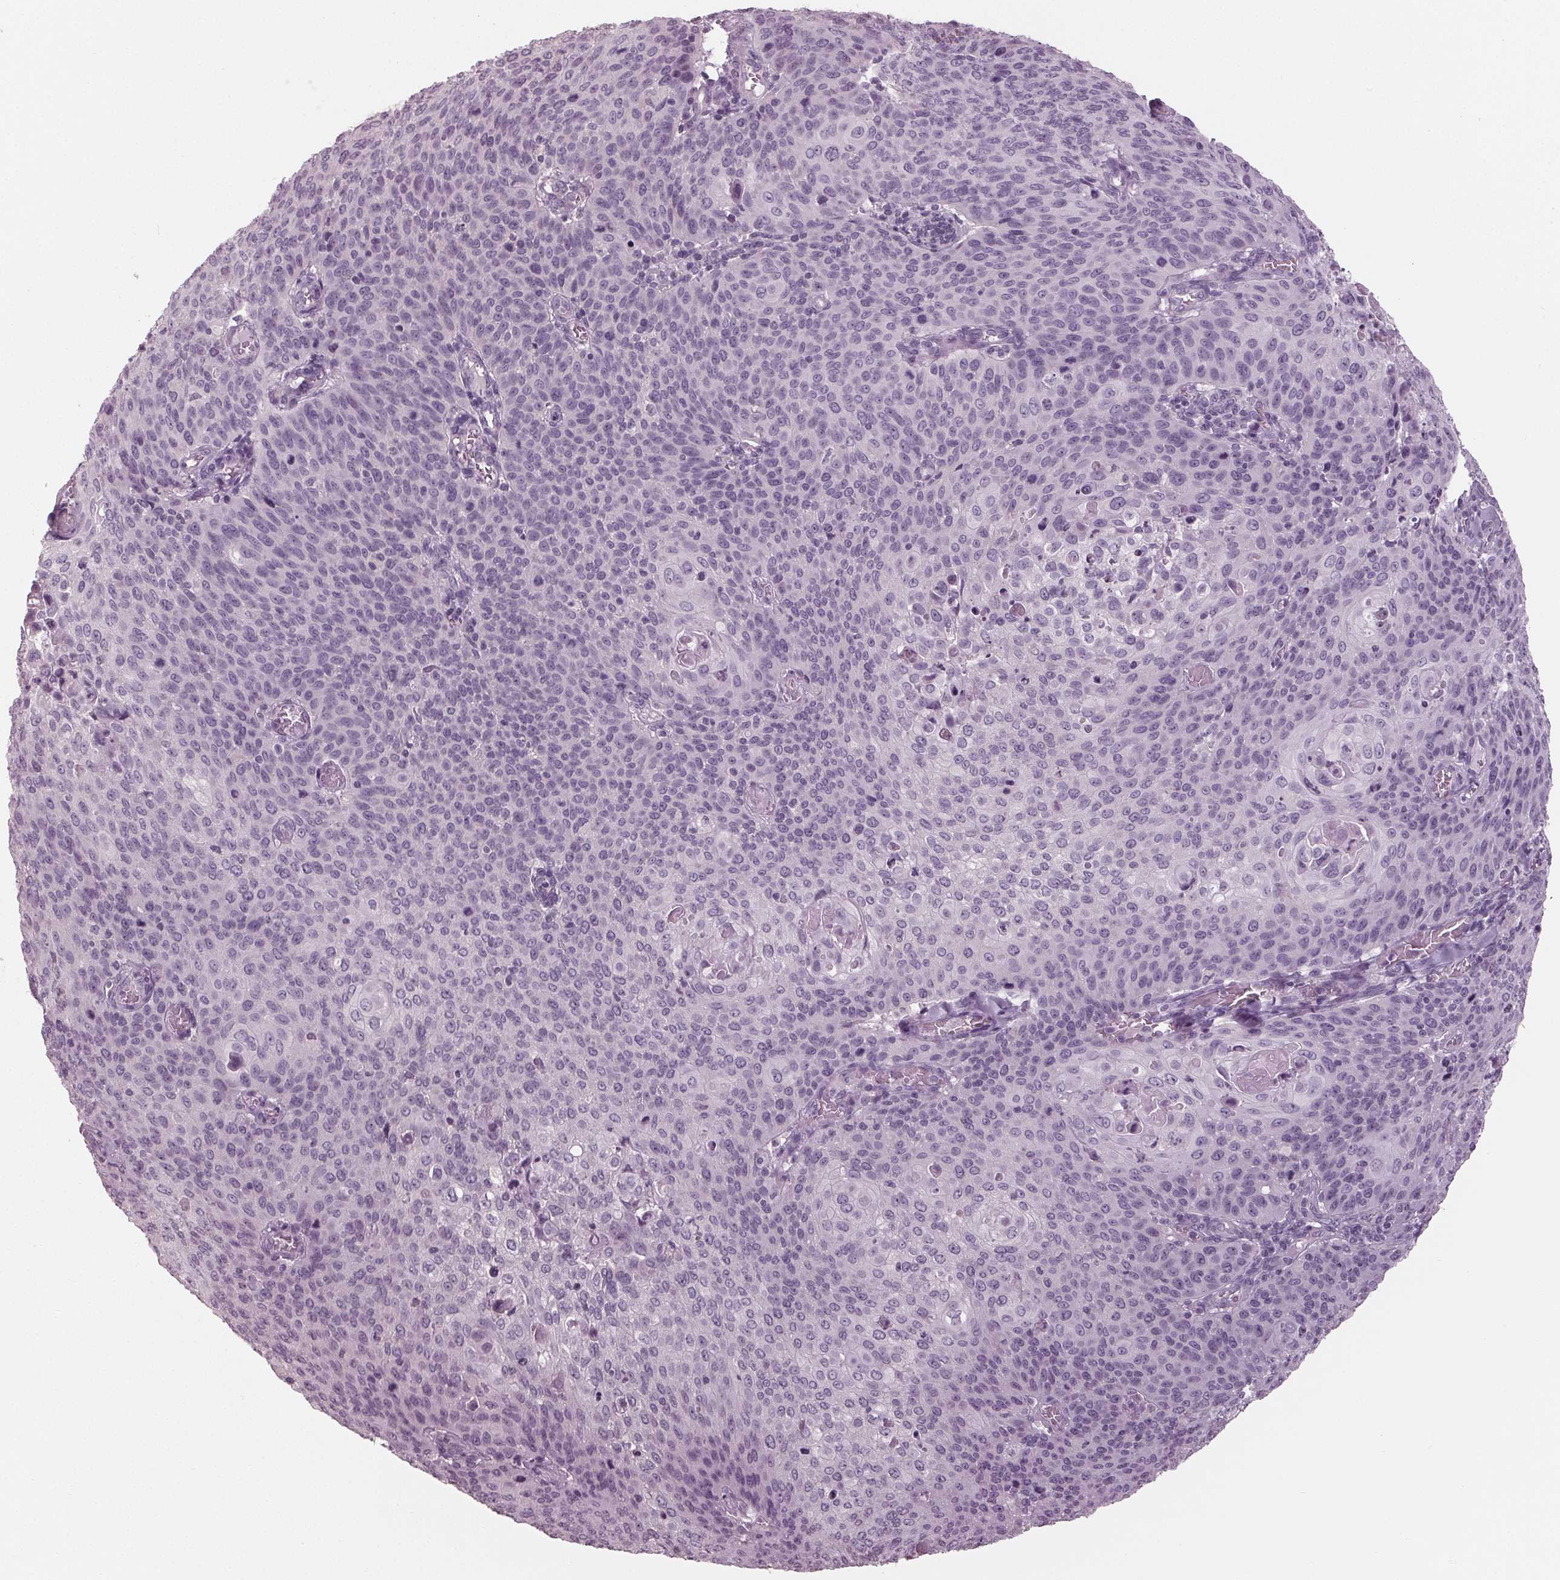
{"staining": {"intensity": "negative", "quantity": "none", "location": "none"}, "tissue": "cervical cancer", "cell_type": "Tumor cells", "image_type": "cancer", "snomed": [{"axis": "morphology", "description": "Squamous cell carcinoma, NOS"}, {"axis": "topography", "description": "Cervix"}], "caption": "The photomicrograph reveals no staining of tumor cells in cervical cancer (squamous cell carcinoma).", "gene": "TNNC2", "patient": {"sex": "female", "age": 65}}